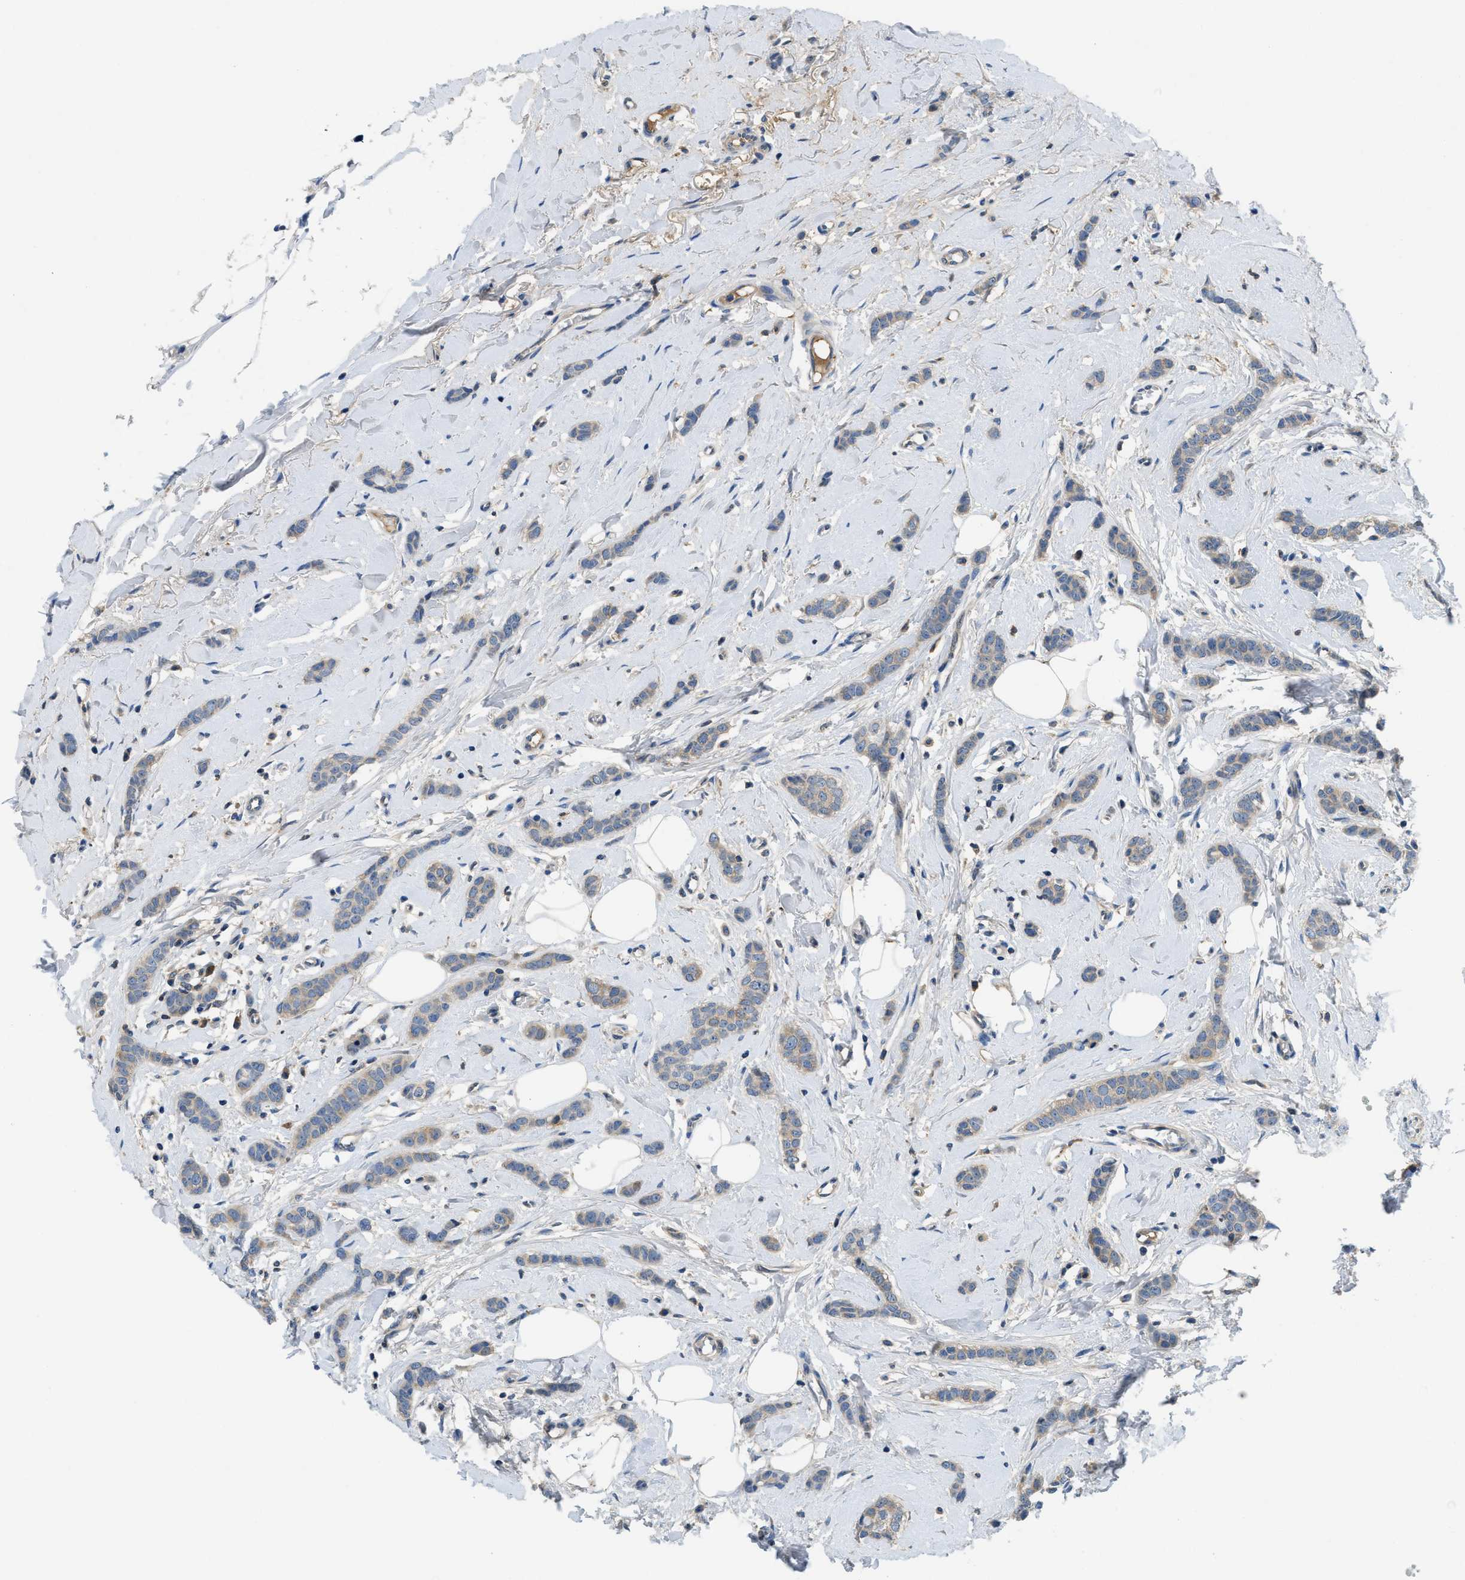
{"staining": {"intensity": "weak", "quantity": "<25%", "location": "cytoplasmic/membranous"}, "tissue": "breast cancer", "cell_type": "Tumor cells", "image_type": "cancer", "snomed": [{"axis": "morphology", "description": "Lobular carcinoma"}, {"axis": "topography", "description": "Skin"}, {"axis": "topography", "description": "Breast"}], "caption": "This is an IHC image of breast lobular carcinoma. There is no expression in tumor cells.", "gene": "PNKD", "patient": {"sex": "female", "age": 46}}